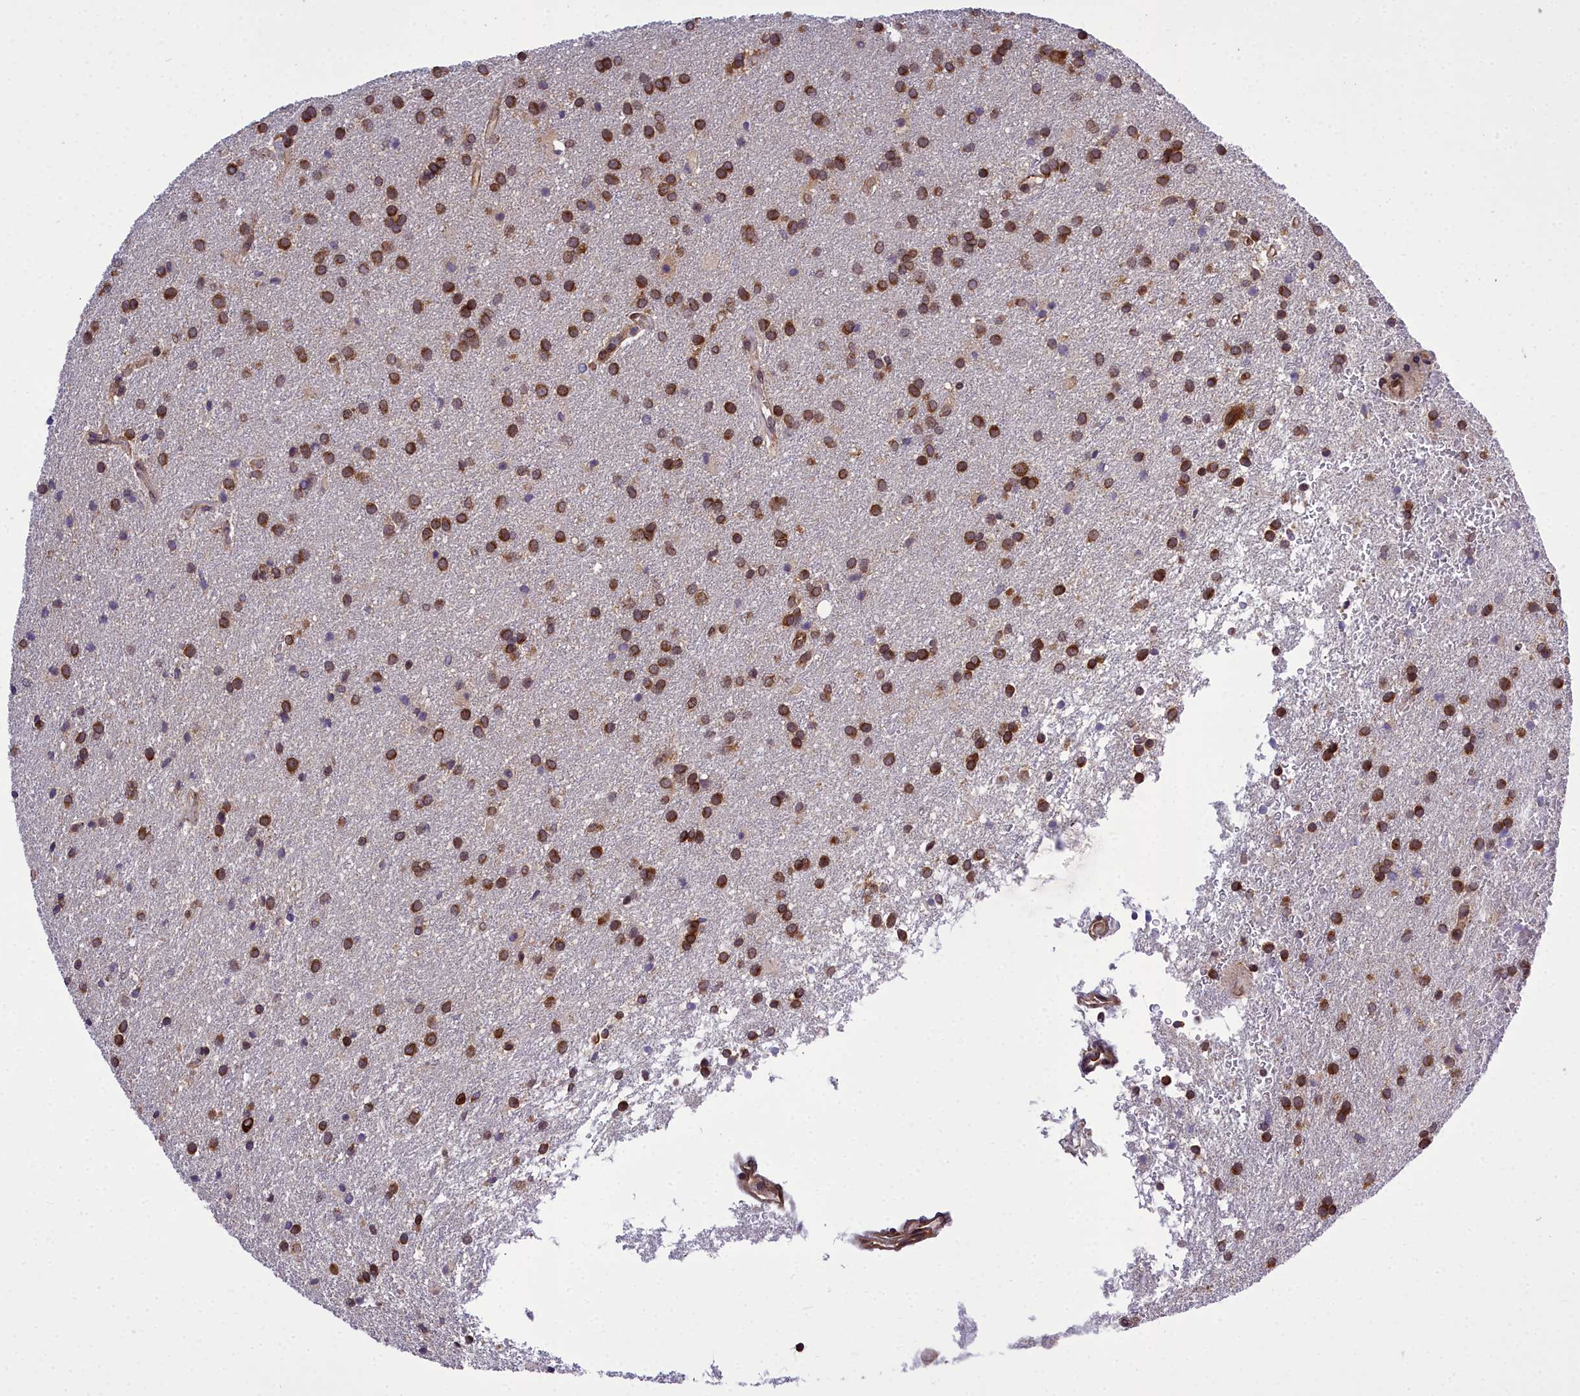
{"staining": {"intensity": "strong", "quantity": ">75%", "location": "cytoplasmic/membranous"}, "tissue": "glioma", "cell_type": "Tumor cells", "image_type": "cancer", "snomed": [{"axis": "morphology", "description": "Glioma, malignant, High grade"}, {"axis": "topography", "description": "Brain"}], "caption": "Protein staining shows strong cytoplasmic/membranous staining in approximately >75% of tumor cells in high-grade glioma (malignant). The staining is performed using DAB brown chromogen to label protein expression. The nuclei are counter-stained blue using hematoxylin.", "gene": "DHCR7", "patient": {"sex": "female", "age": 50}}